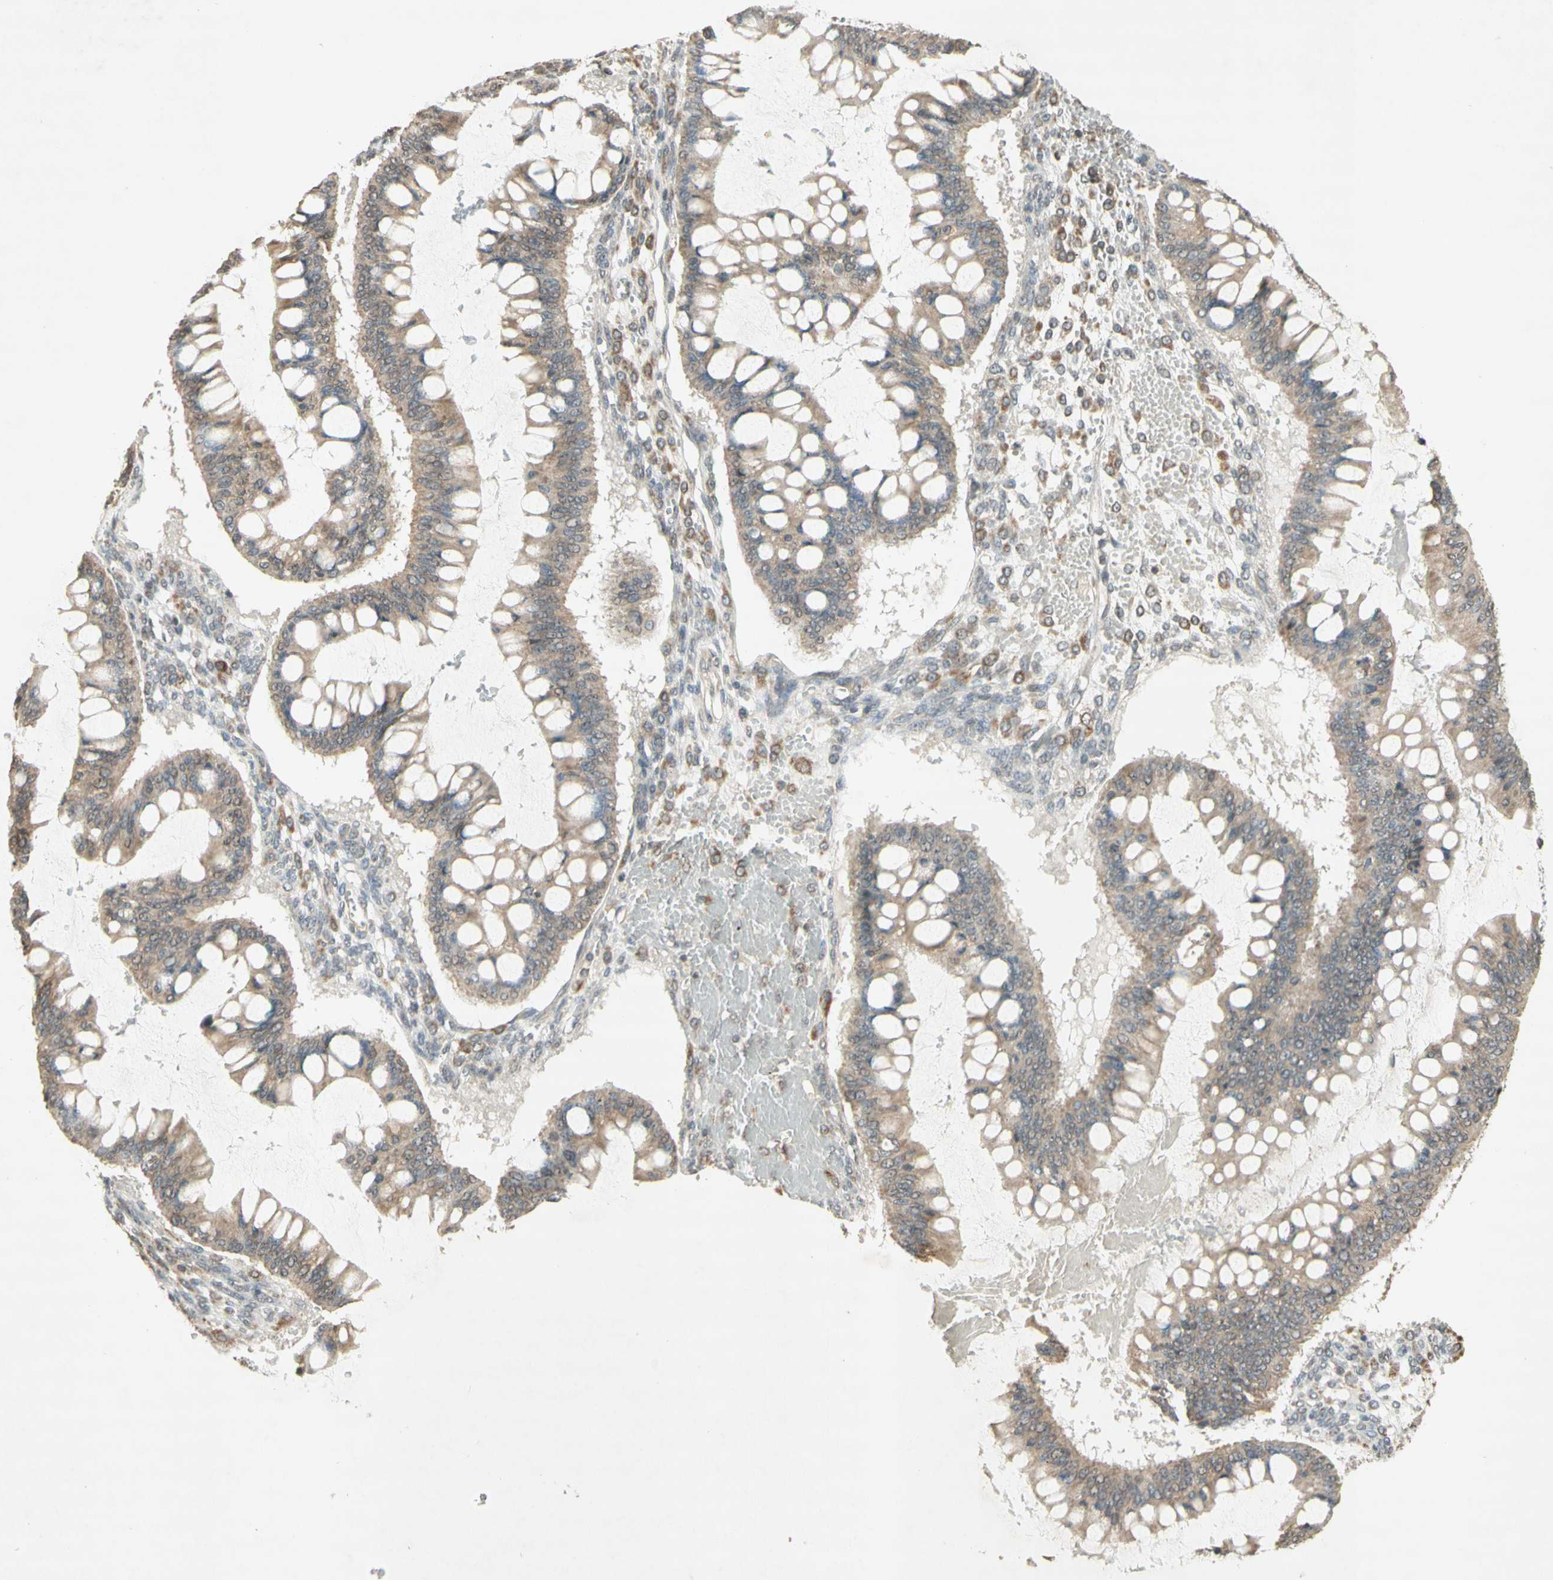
{"staining": {"intensity": "weak", "quantity": ">75%", "location": "cytoplasmic/membranous"}, "tissue": "ovarian cancer", "cell_type": "Tumor cells", "image_type": "cancer", "snomed": [{"axis": "morphology", "description": "Cystadenocarcinoma, mucinous, NOS"}, {"axis": "topography", "description": "Ovary"}], "caption": "This micrograph demonstrates IHC staining of ovarian cancer (mucinous cystadenocarcinoma), with low weak cytoplasmic/membranous expression in approximately >75% of tumor cells.", "gene": "CCNI", "patient": {"sex": "female", "age": 73}}